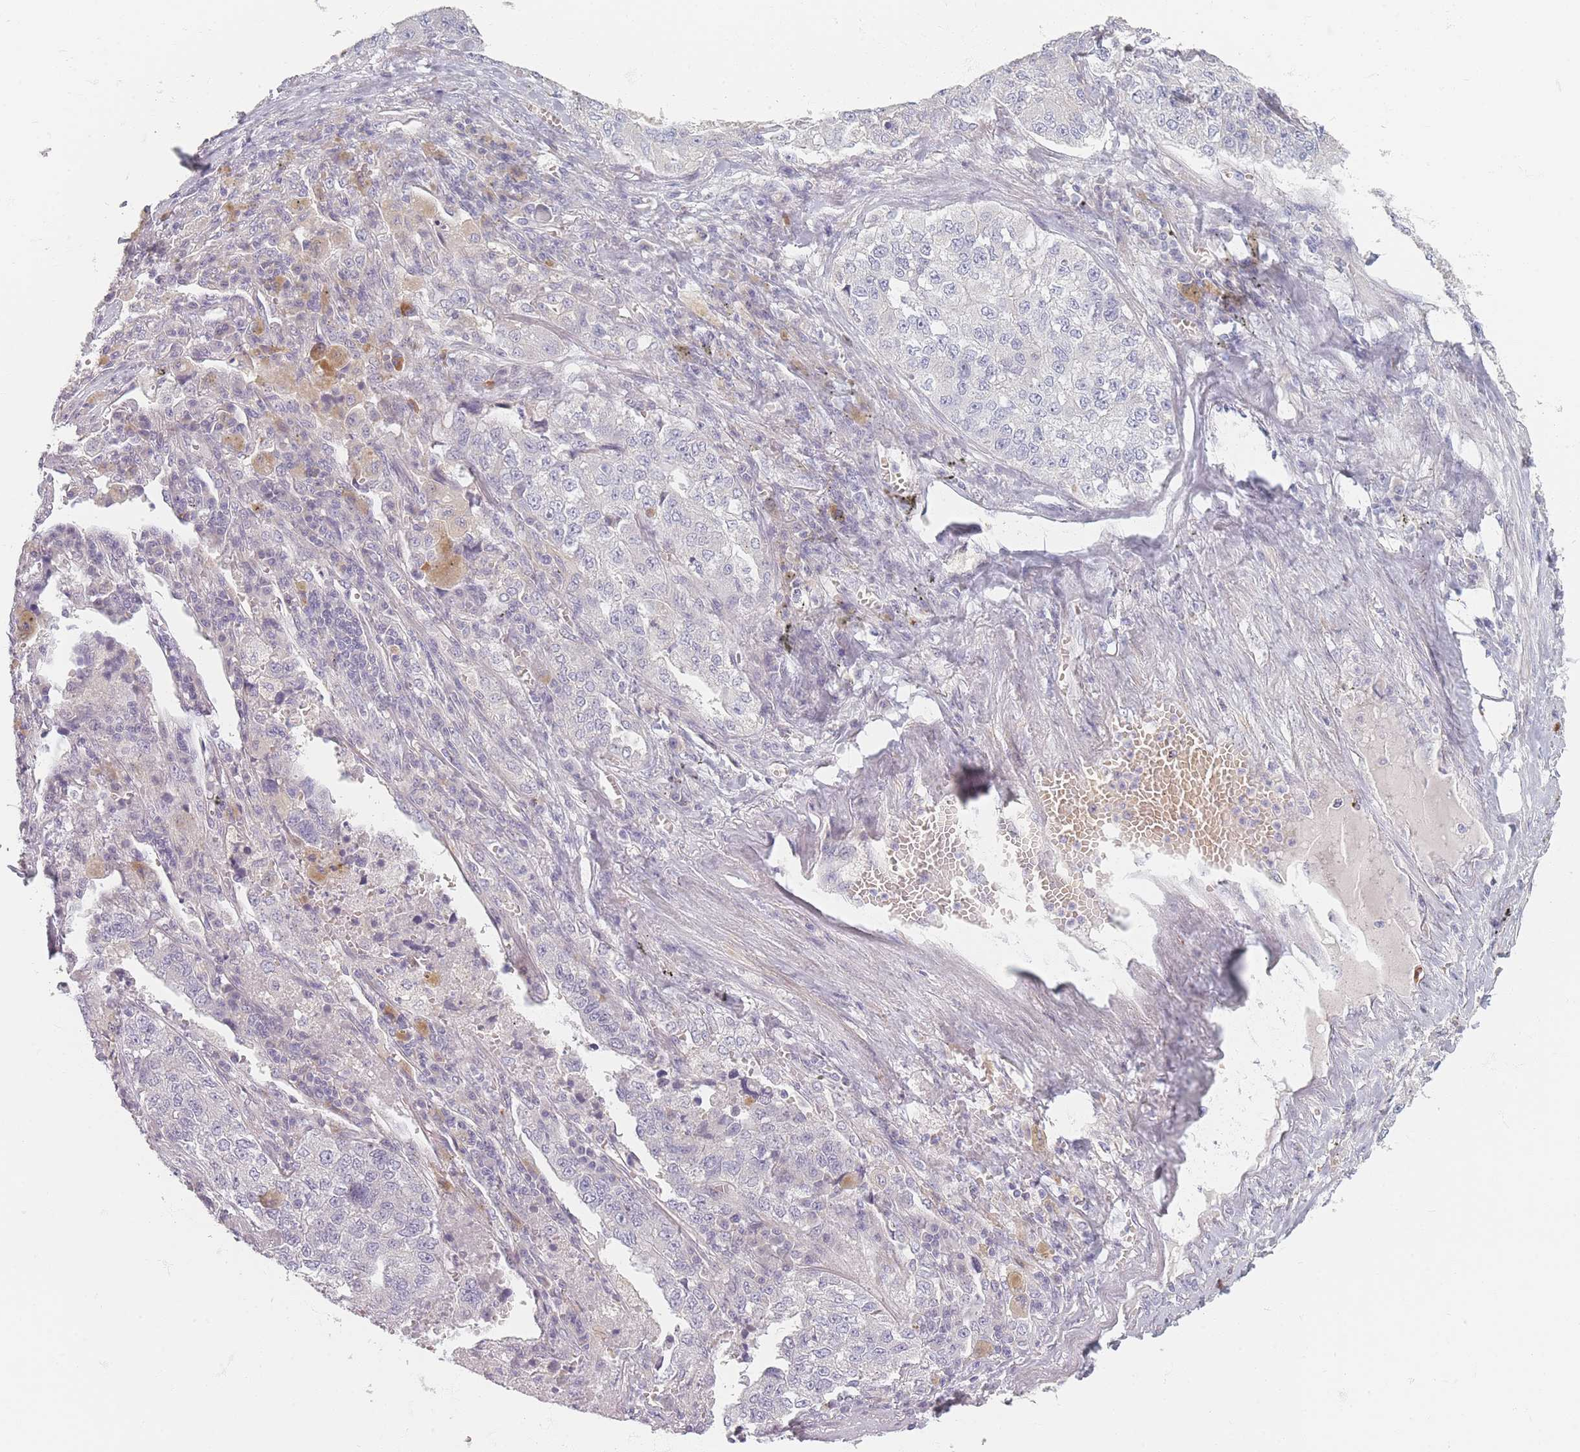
{"staining": {"intensity": "negative", "quantity": "none", "location": "none"}, "tissue": "lung cancer", "cell_type": "Tumor cells", "image_type": "cancer", "snomed": [{"axis": "morphology", "description": "Adenocarcinoma, NOS"}, {"axis": "topography", "description": "Lung"}], "caption": "Immunohistochemistry (IHC) image of lung cancer stained for a protein (brown), which demonstrates no expression in tumor cells. The staining was performed using DAB (3,3'-diaminobenzidine) to visualize the protein expression in brown, while the nuclei were stained in blue with hematoxylin (Magnification: 20x).", "gene": "TMOD1", "patient": {"sex": "male", "age": 49}}